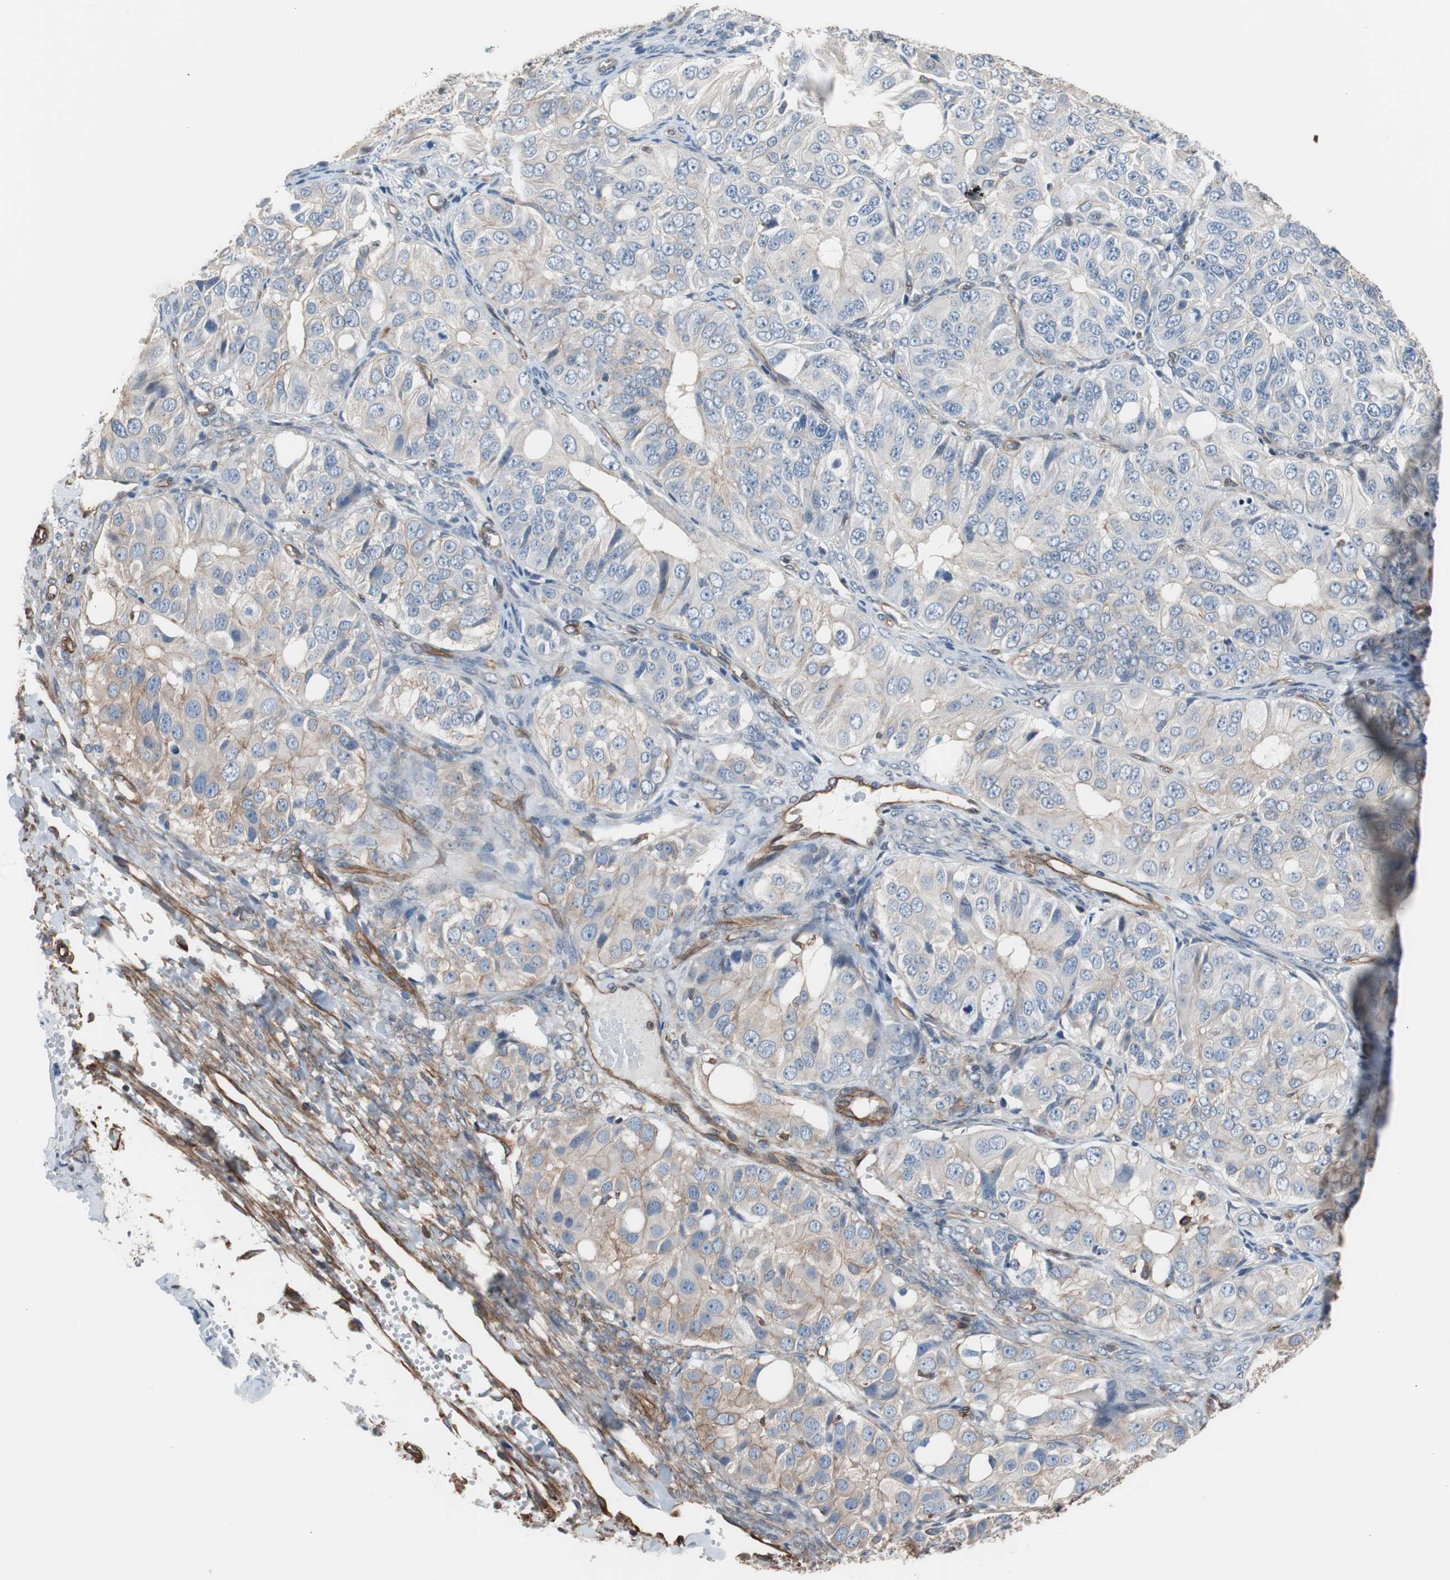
{"staining": {"intensity": "weak", "quantity": "<25%", "location": "cytoplasmic/membranous"}, "tissue": "ovarian cancer", "cell_type": "Tumor cells", "image_type": "cancer", "snomed": [{"axis": "morphology", "description": "Carcinoma, endometroid"}, {"axis": "topography", "description": "Ovary"}], "caption": "A high-resolution histopathology image shows IHC staining of ovarian cancer, which demonstrates no significant expression in tumor cells.", "gene": "KIF3B", "patient": {"sex": "female", "age": 51}}